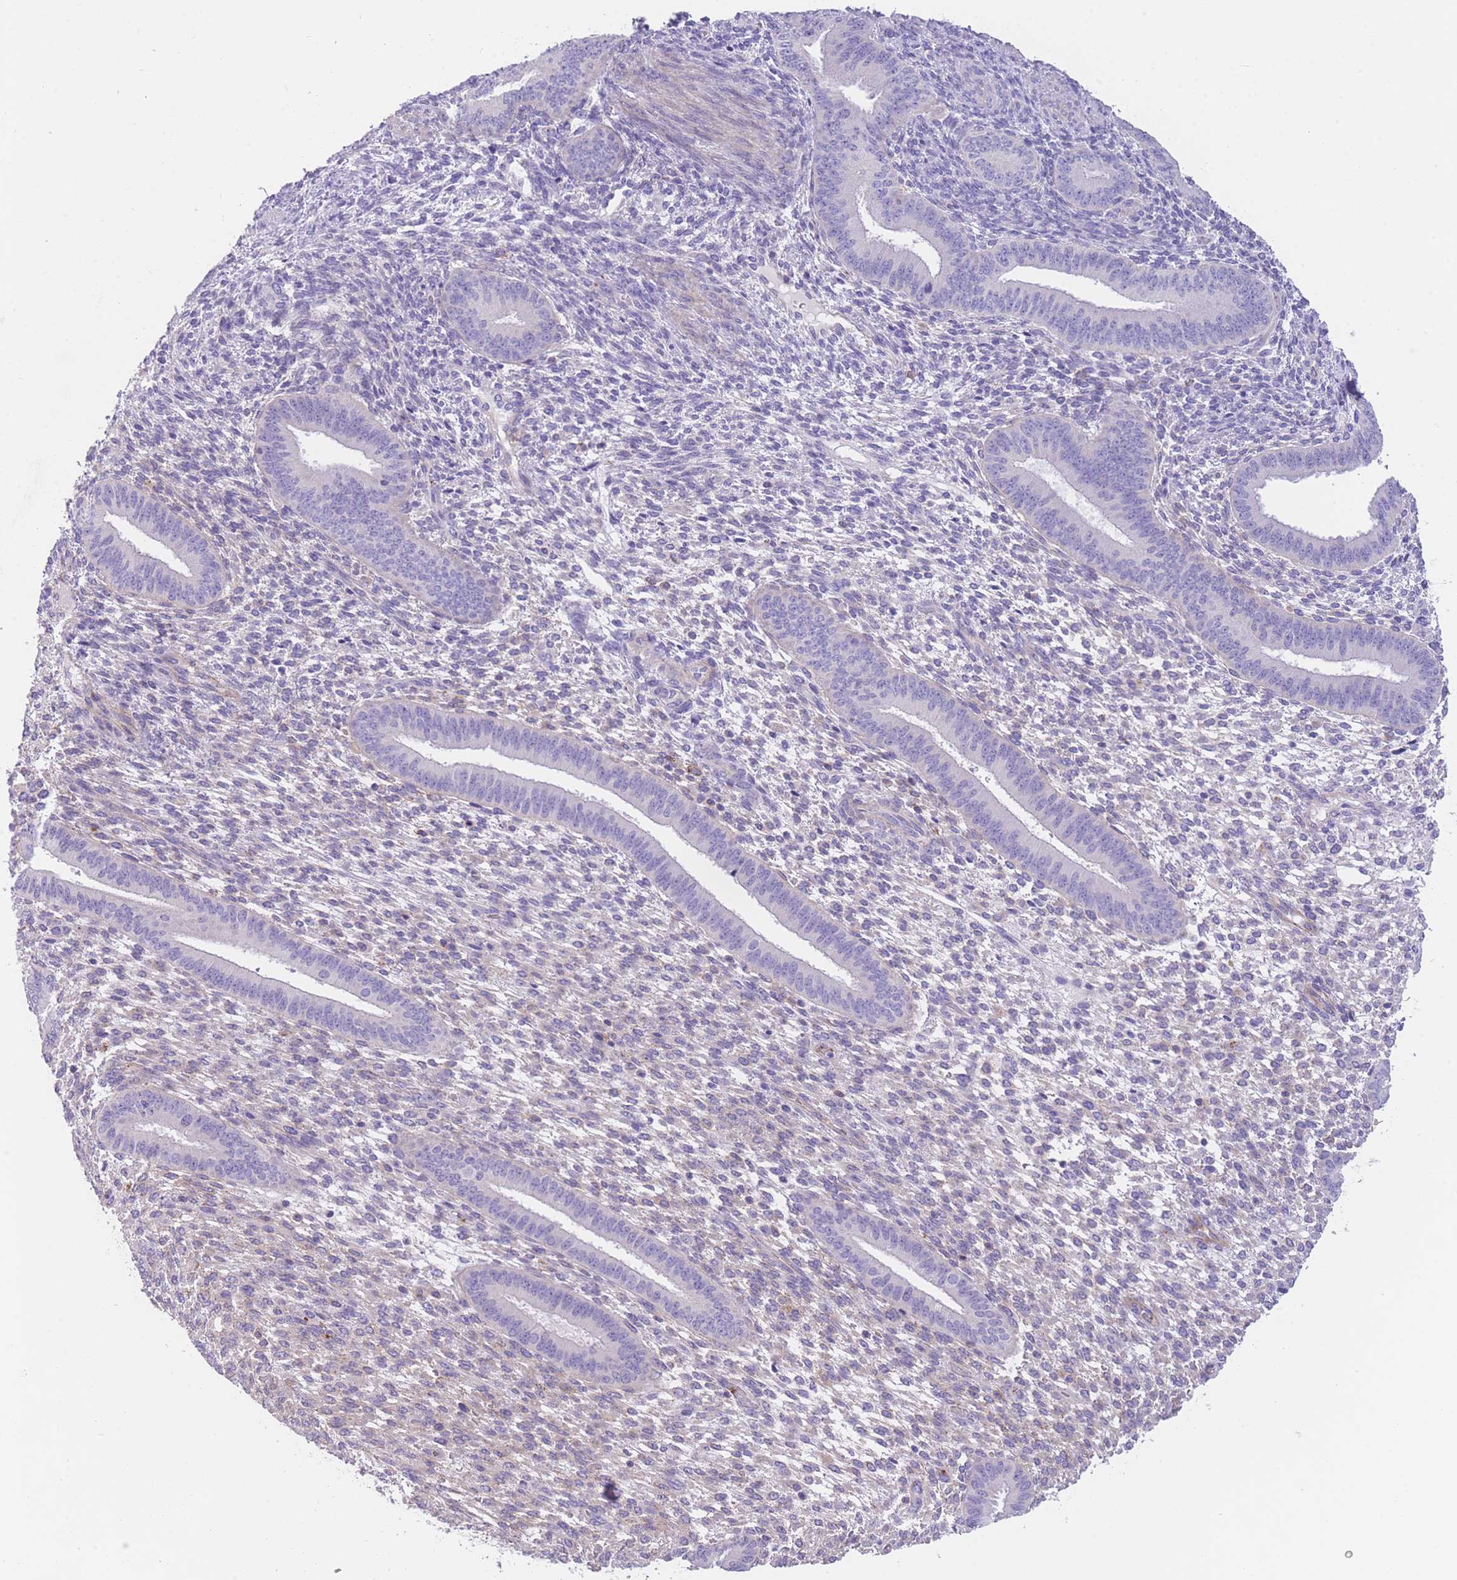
{"staining": {"intensity": "negative", "quantity": "none", "location": "none"}, "tissue": "endometrium", "cell_type": "Cells in endometrial stroma", "image_type": "normal", "snomed": [{"axis": "morphology", "description": "Normal tissue, NOS"}, {"axis": "topography", "description": "Endometrium"}], "caption": "A high-resolution micrograph shows IHC staining of unremarkable endometrium, which displays no significant staining in cells in endometrial stroma.", "gene": "ENSG00000289258", "patient": {"sex": "female", "age": 36}}